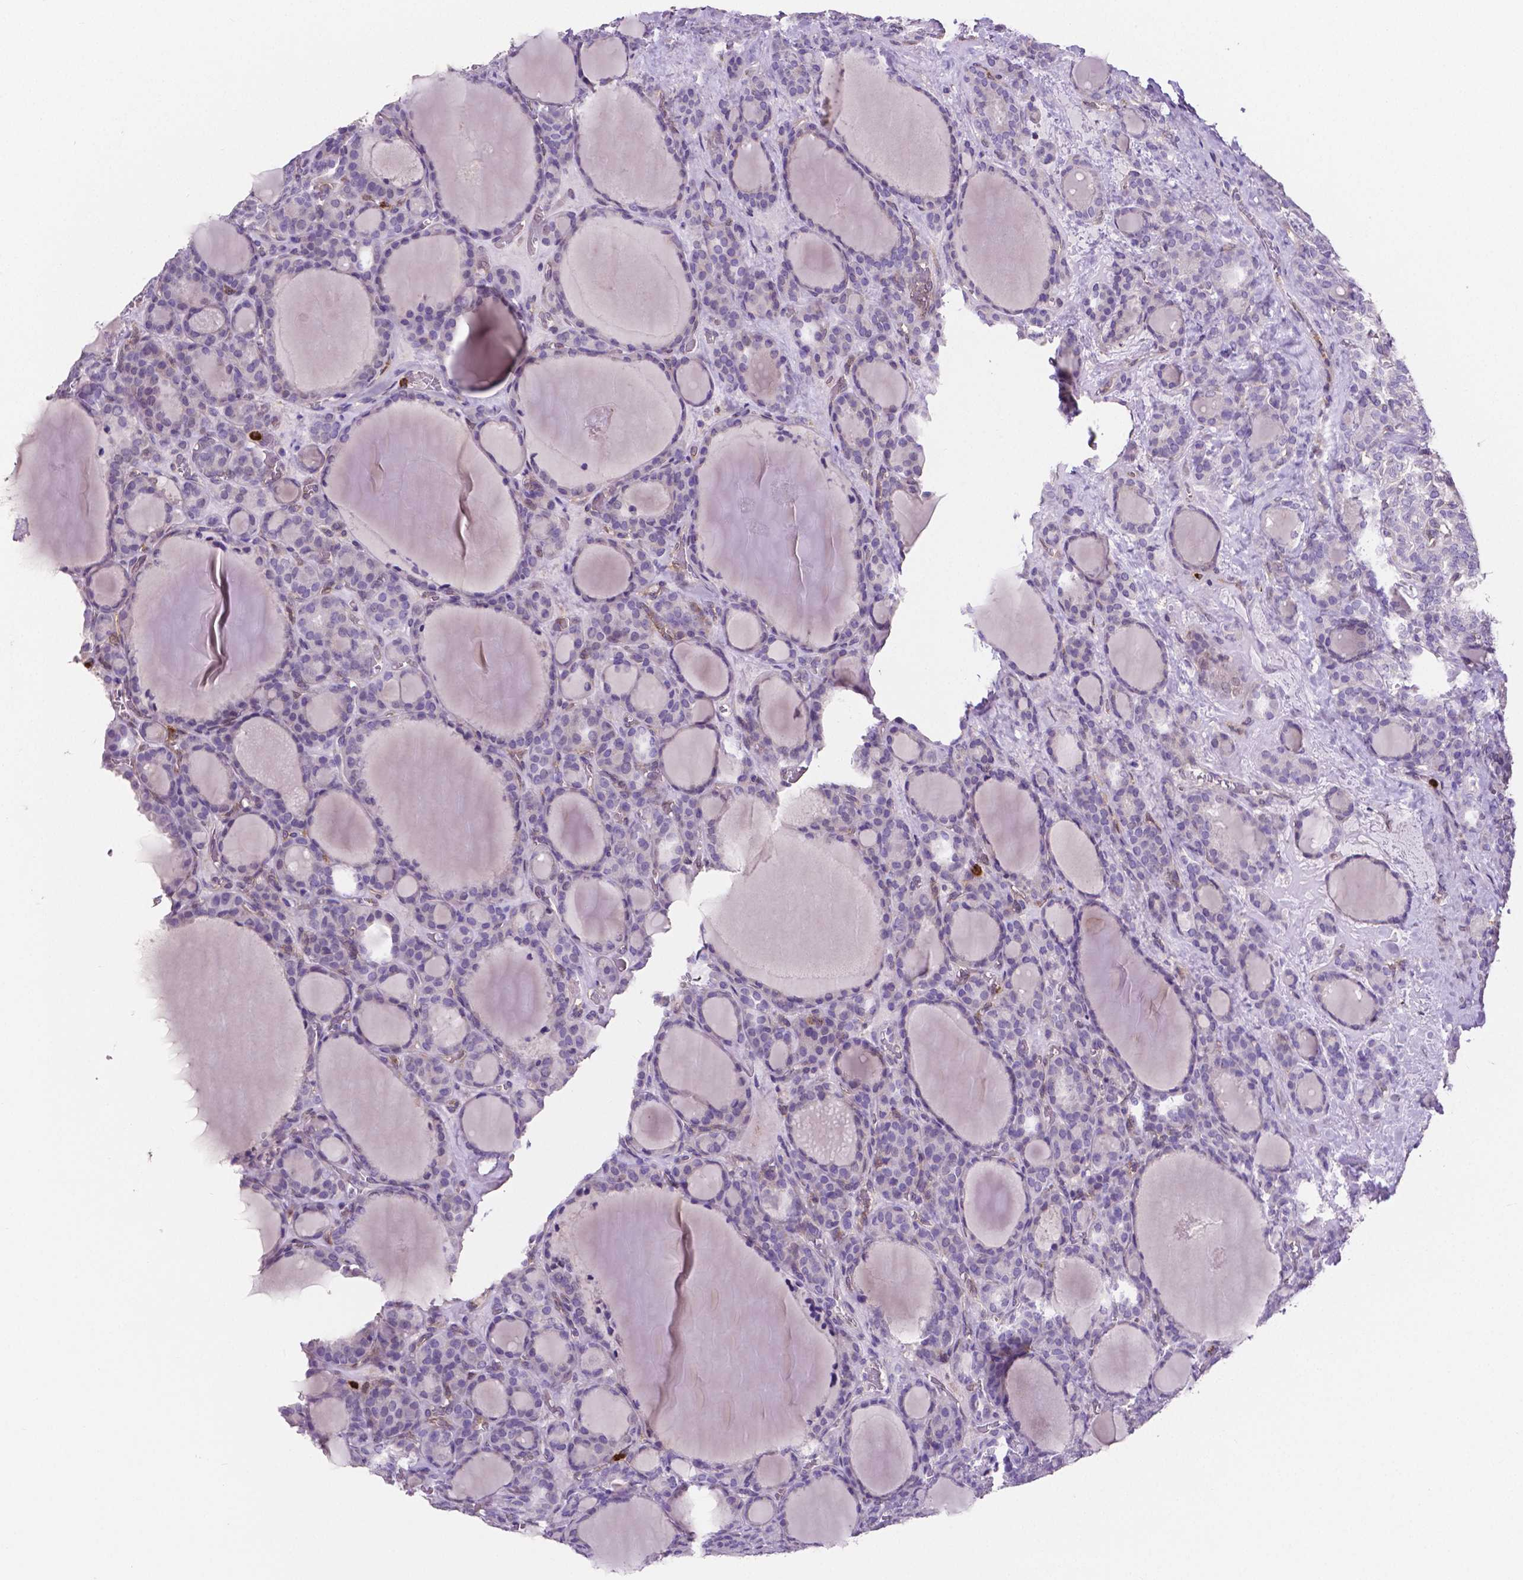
{"staining": {"intensity": "negative", "quantity": "none", "location": "none"}, "tissue": "thyroid cancer", "cell_type": "Tumor cells", "image_type": "cancer", "snomed": [{"axis": "morphology", "description": "Normal tissue, NOS"}, {"axis": "morphology", "description": "Follicular adenoma carcinoma, NOS"}, {"axis": "topography", "description": "Thyroid gland"}], "caption": "A high-resolution micrograph shows immunohistochemistry (IHC) staining of thyroid cancer, which demonstrates no significant staining in tumor cells.", "gene": "MMP9", "patient": {"sex": "female", "age": 31}}